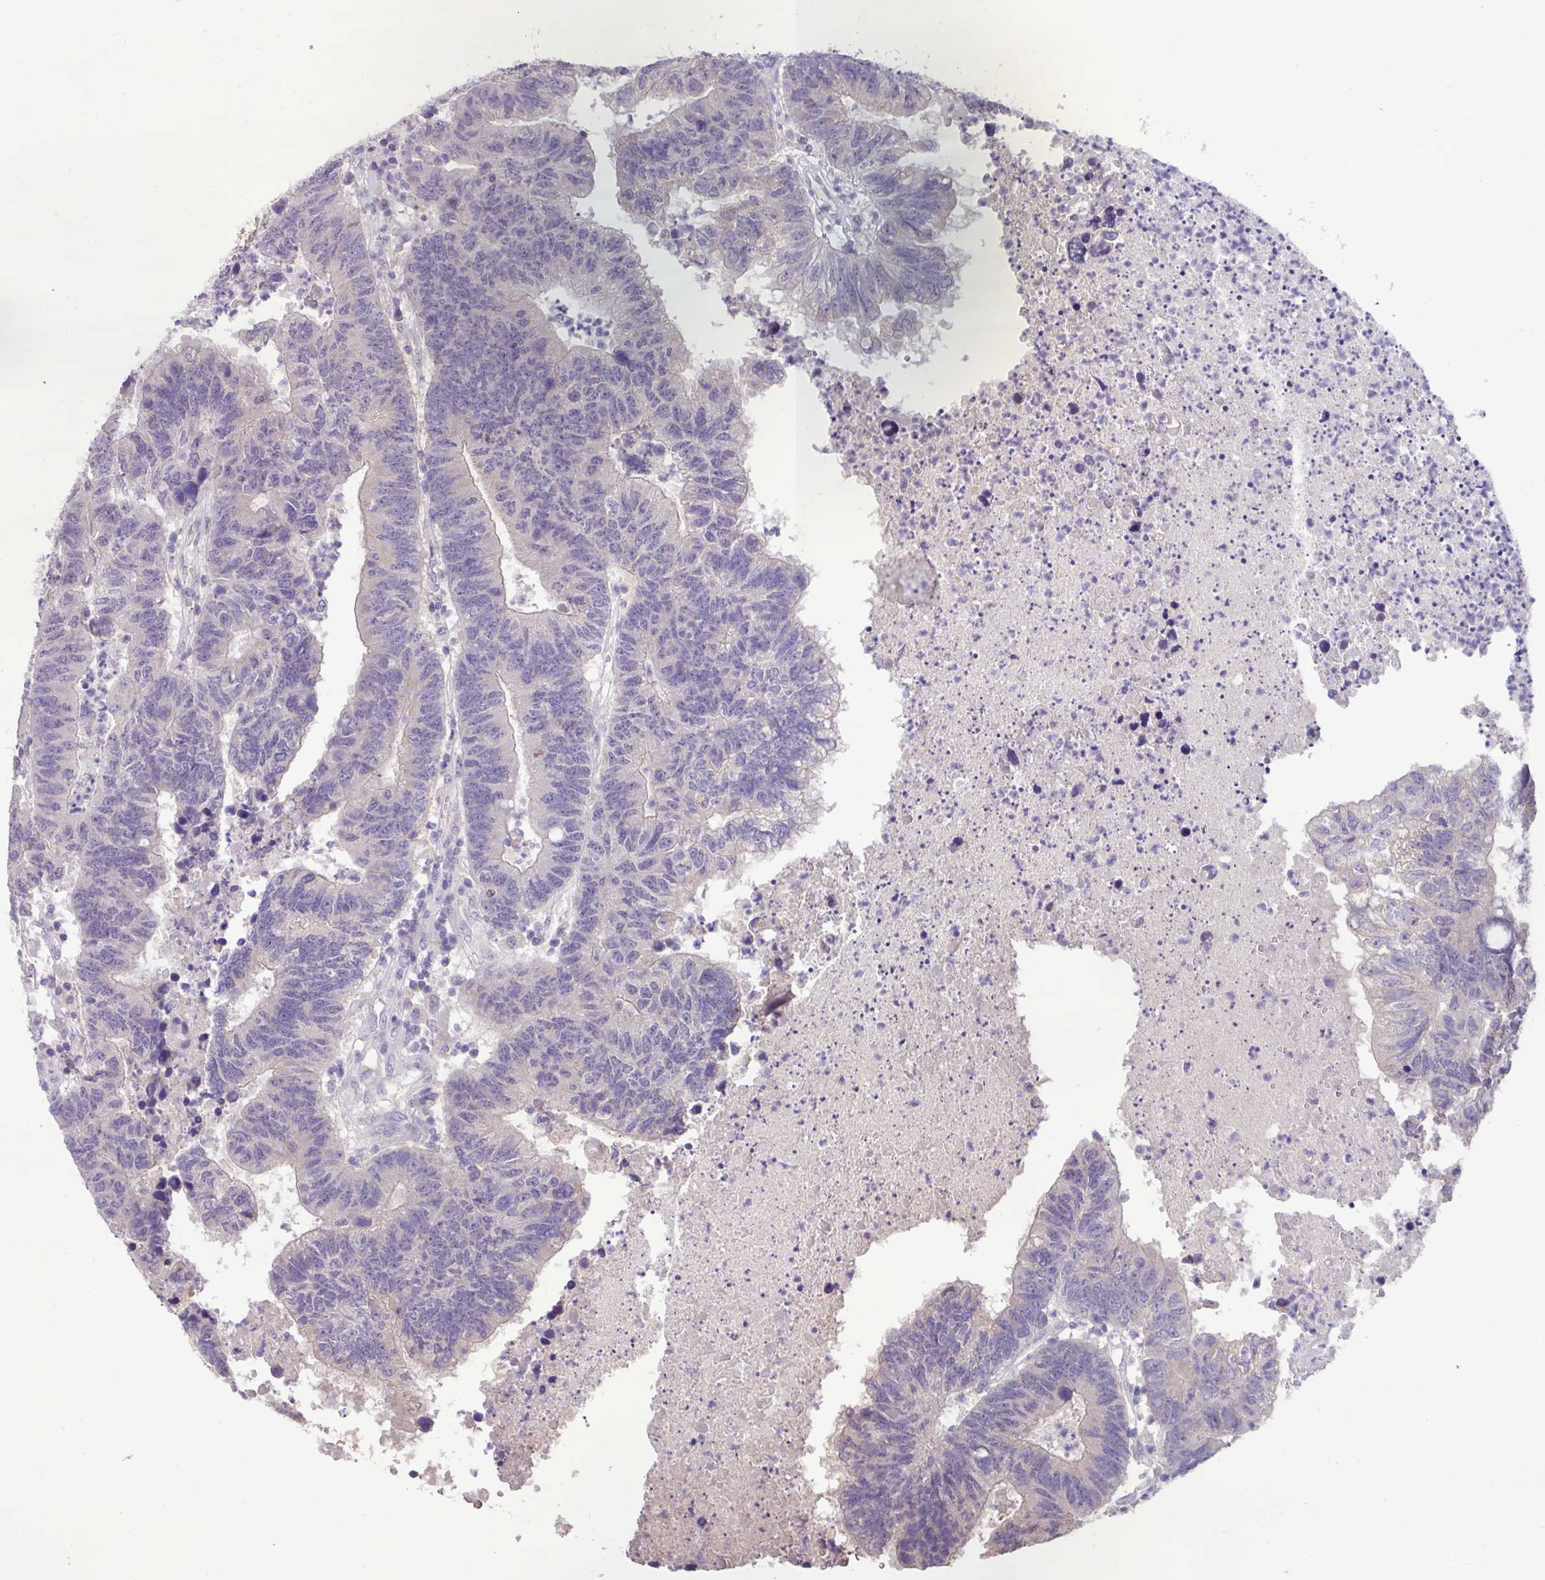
{"staining": {"intensity": "negative", "quantity": "none", "location": "none"}, "tissue": "colorectal cancer", "cell_type": "Tumor cells", "image_type": "cancer", "snomed": [{"axis": "morphology", "description": "Adenocarcinoma, NOS"}, {"axis": "topography", "description": "Colon"}], "caption": "This is an immunohistochemistry (IHC) image of human colorectal cancer (adenocarcinoma). There is no positivity in tumor cells.", "gene": "PAX8", "patient": {"sex": "female", "age": 48}}